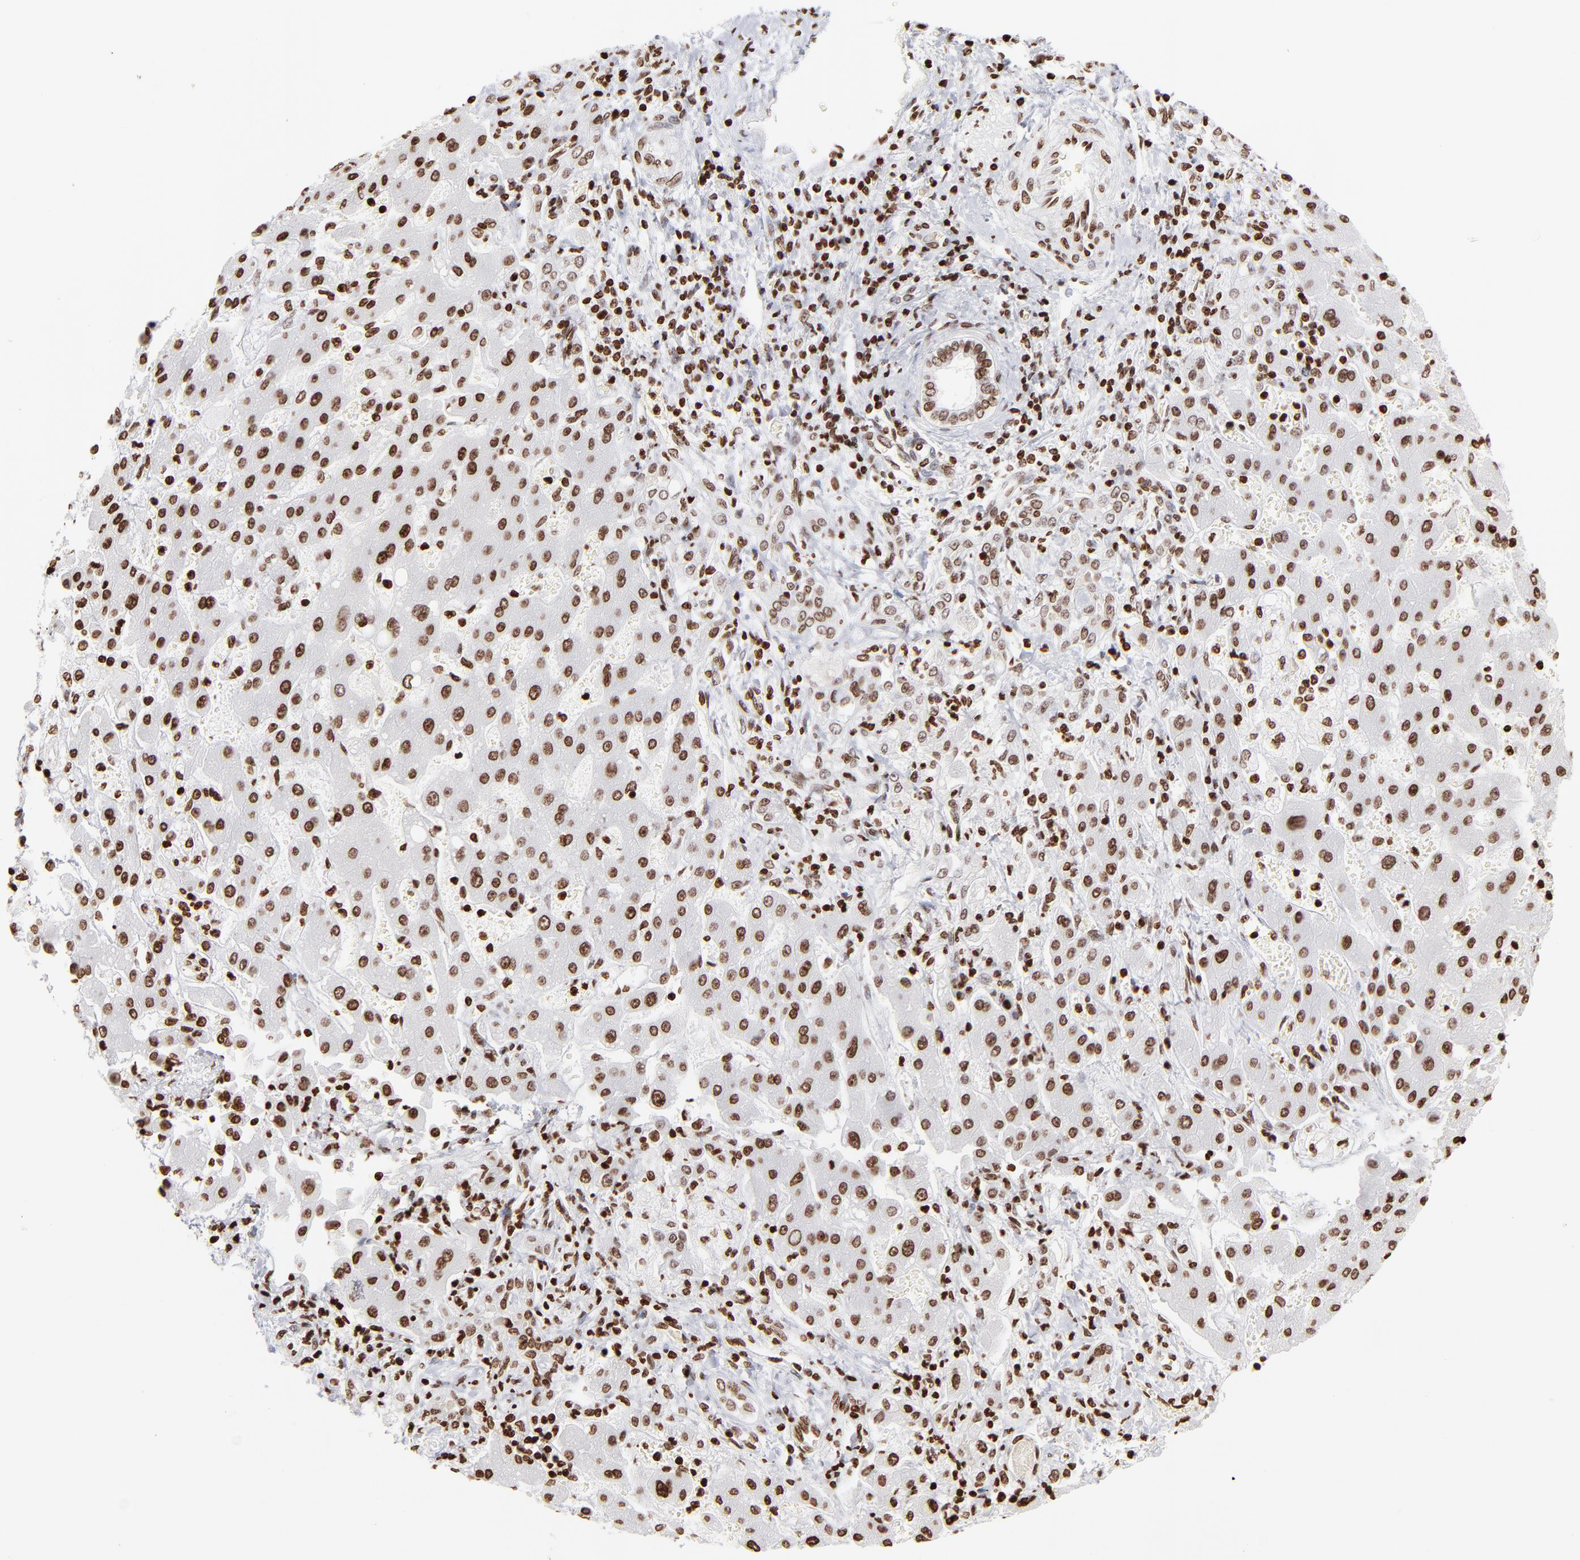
{"staining": {"intensity": "strong", "quantity": ">75%", "location": "nuclear"}, "tissue": "liver cancer", "cell_type": "Tumor cells", "image_type": "cancer", "snomed": [{"axis": "morphology", "description": "Cholangiocarcinoma"}, {"axis": "topography", "description": "Liver"}], "caption": "The photomicrograph shows staining of cholangiocarcinoma (liver), revealing strong nuclear protein positivity (brown color) within tumor cells.", "gene": "RTL4", "patient": {"sex": "male", "age": 50}}